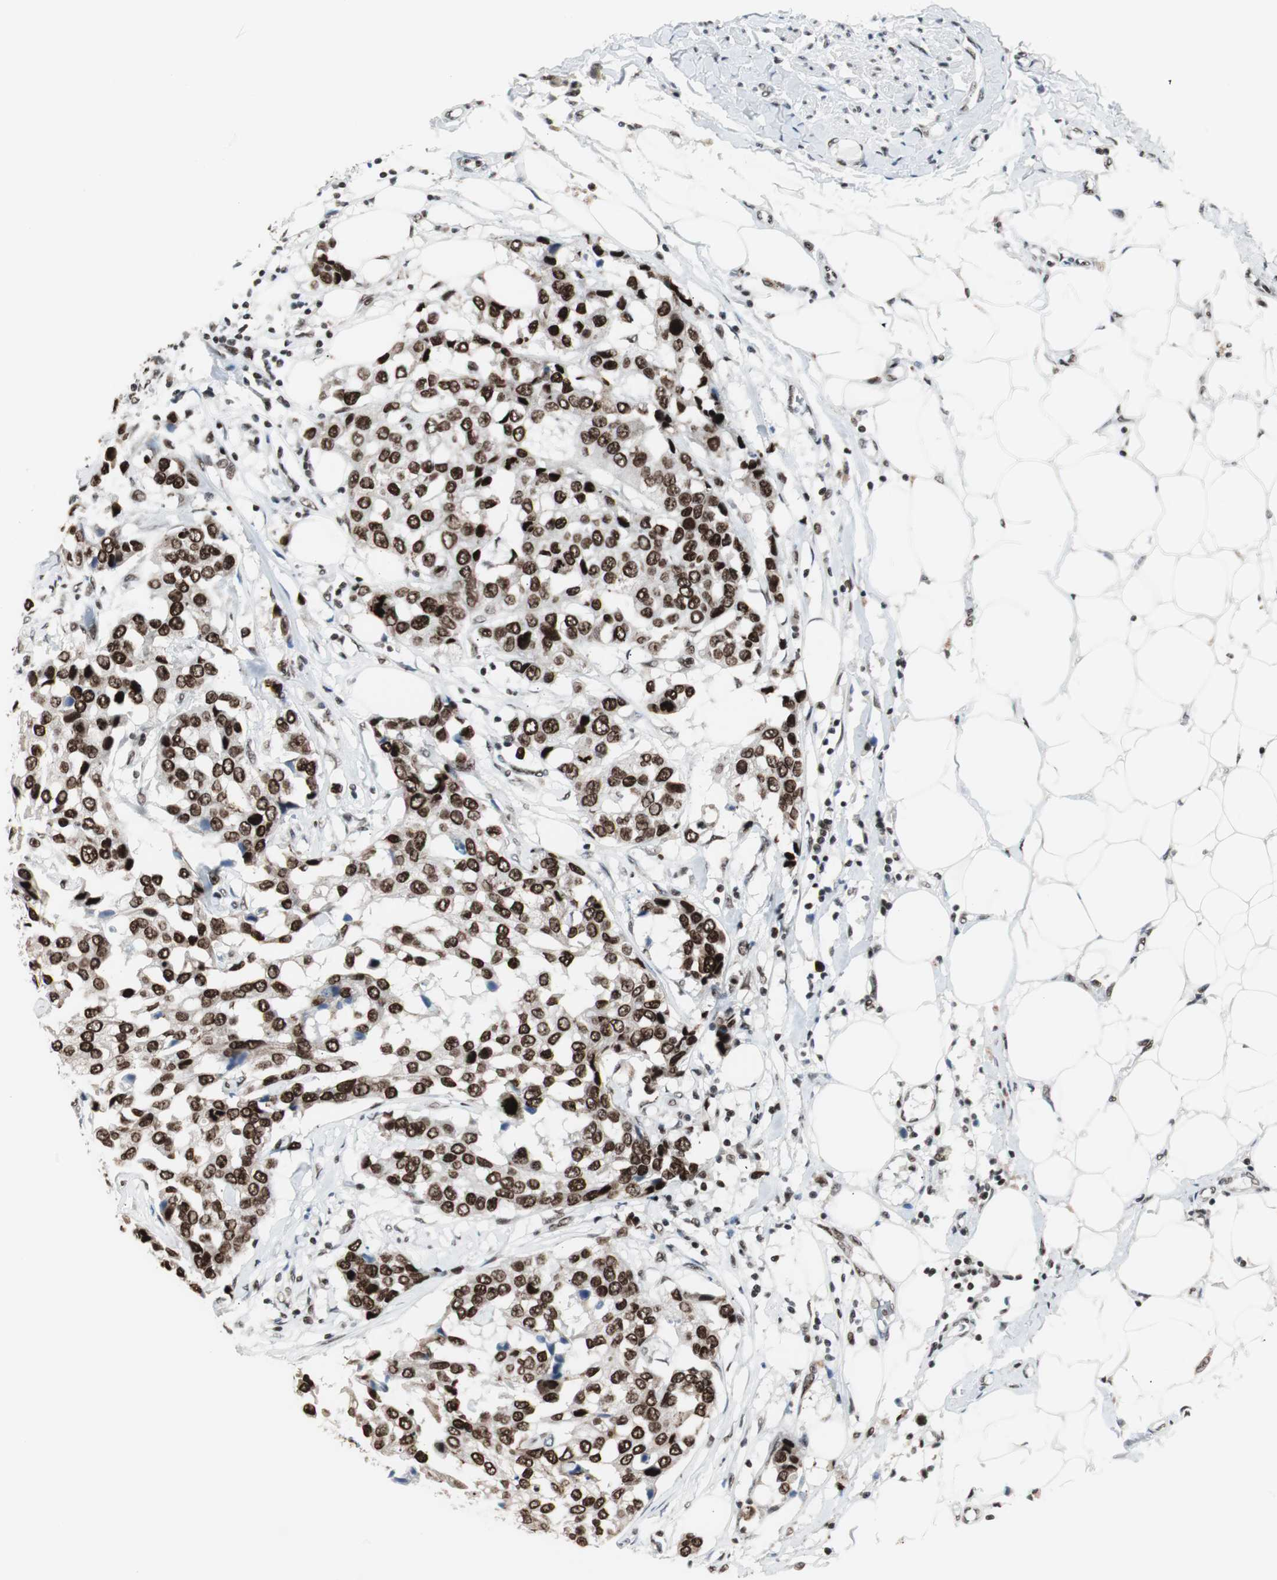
{"staining": {"intensity": "strong", "quantity": ">75%", "location": "nuclear"}, "tissue": "breast cancer", "cell_type": "Tumor cells", "image_type": "cancer", "snomed": [{"axis": "morphology", "description": "Duct carcinoma"}, {"axis": "topography", "description": "Breast"}], "caption": "The histopathology image reveals immunohistochemical staining of infiltrating ductal carcinoma (breast). There is strong nuclear staining is seen in about >75% of tumor cells. (DAB (3,3'-diaminobenzidine) = brown stain, brightfield microscopy at high magnification).", "gene": "XRCC1", "patient": {"sex": "female", "age": 80}}